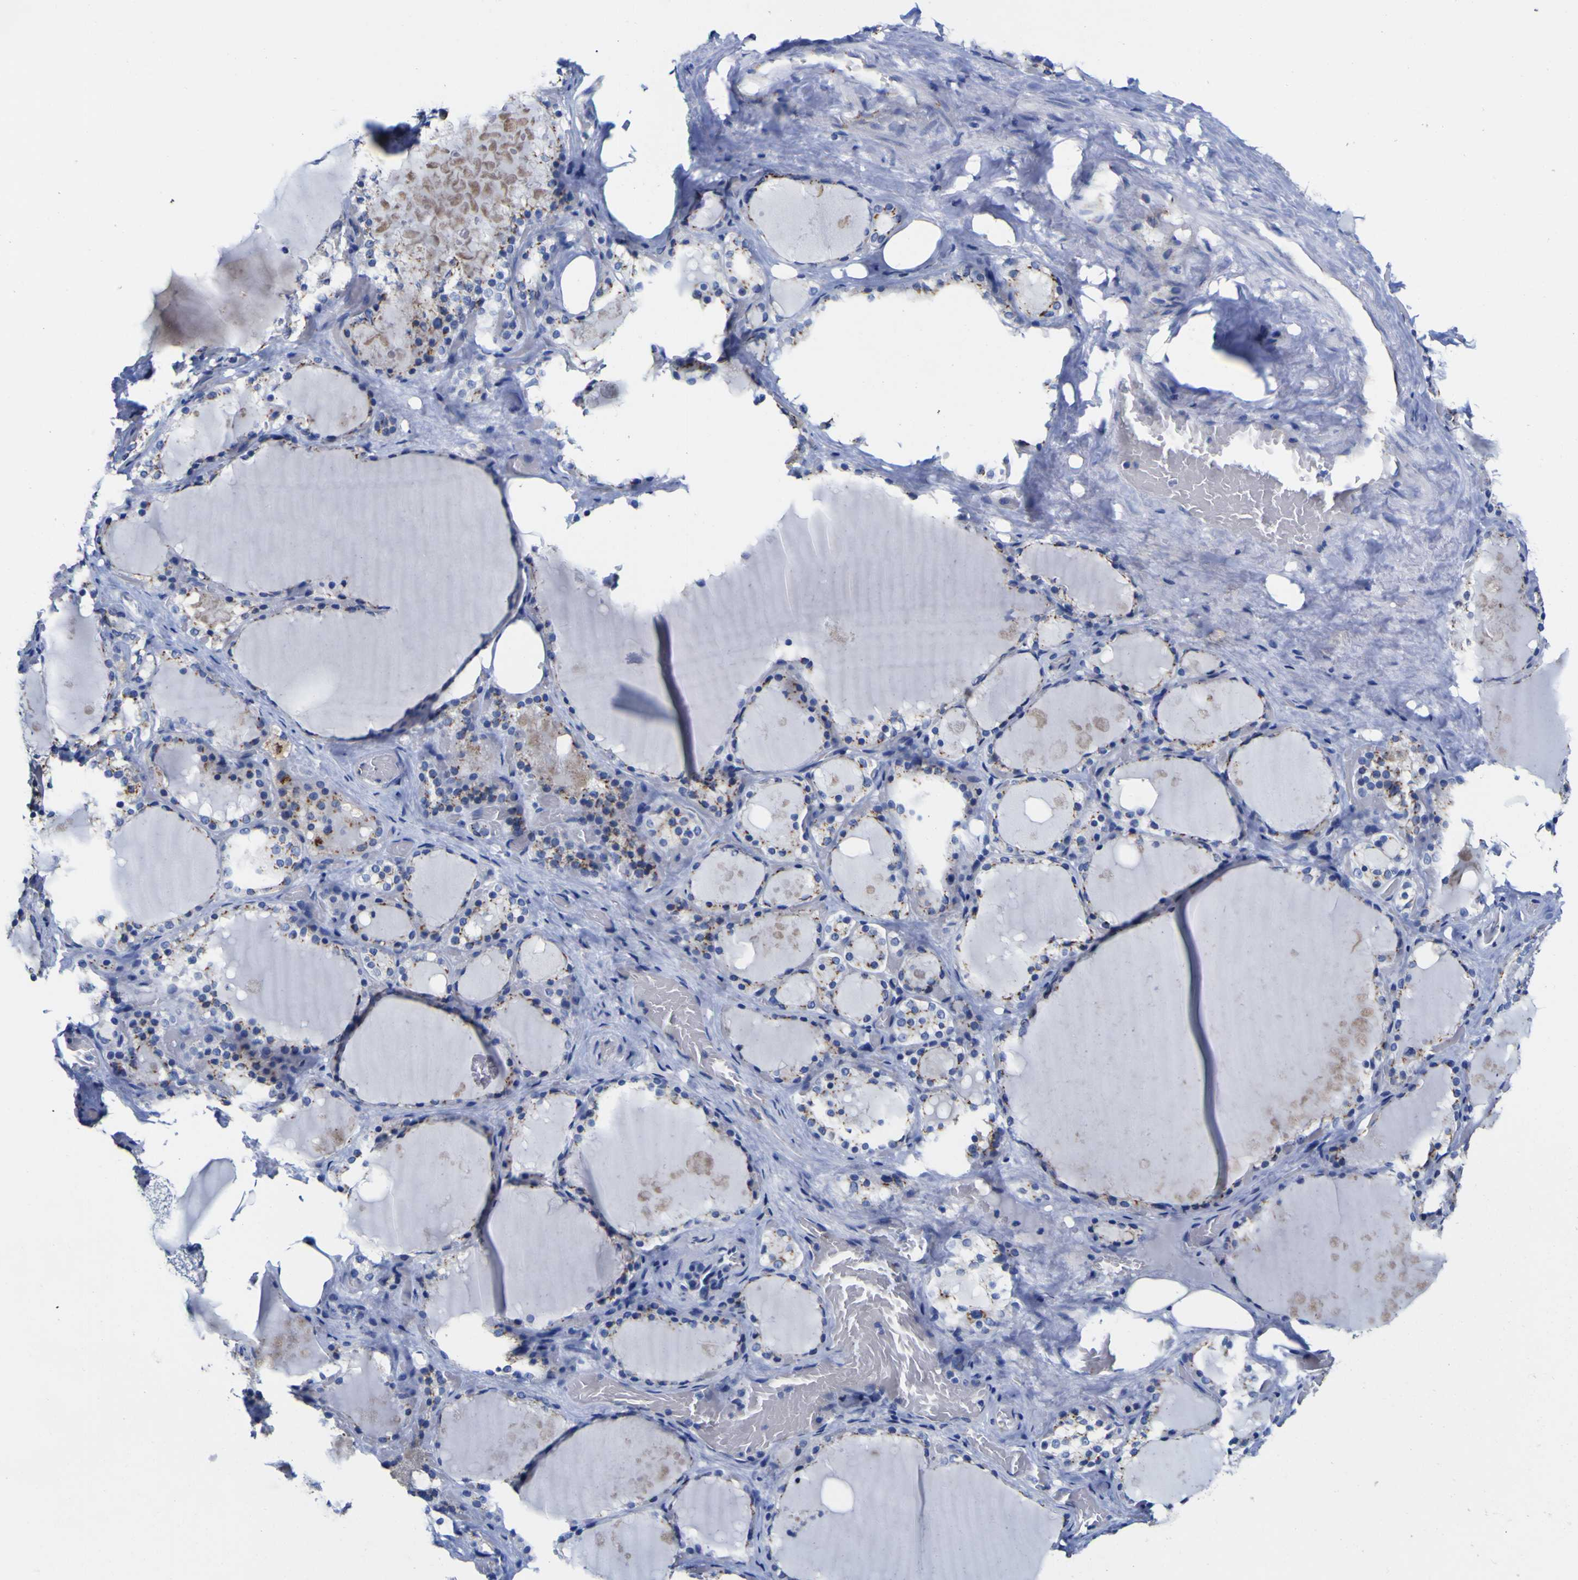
{"staining": {"intensity": "moderate", "quantity": "<25%", "location": "cytoplasmic/membranous"}, "tissue": "thyroid gland", "cell_type": "Glandular cells", "image_type": "normal", "snomed": [{"axis": "morphology", "description": "Normal tissue, NOS"}, {"axis": "topography", "description": "Thyroid gland"}], "caption": "IHC micrograph of normal thyroid gland stained for a protein (brown), which demonstrates low levels of moderate cytoplasmic/membranous staining in about <25% of glandular cells.", "gene": "GOLM1", "patient": {"sex": "male", "age": 61}}